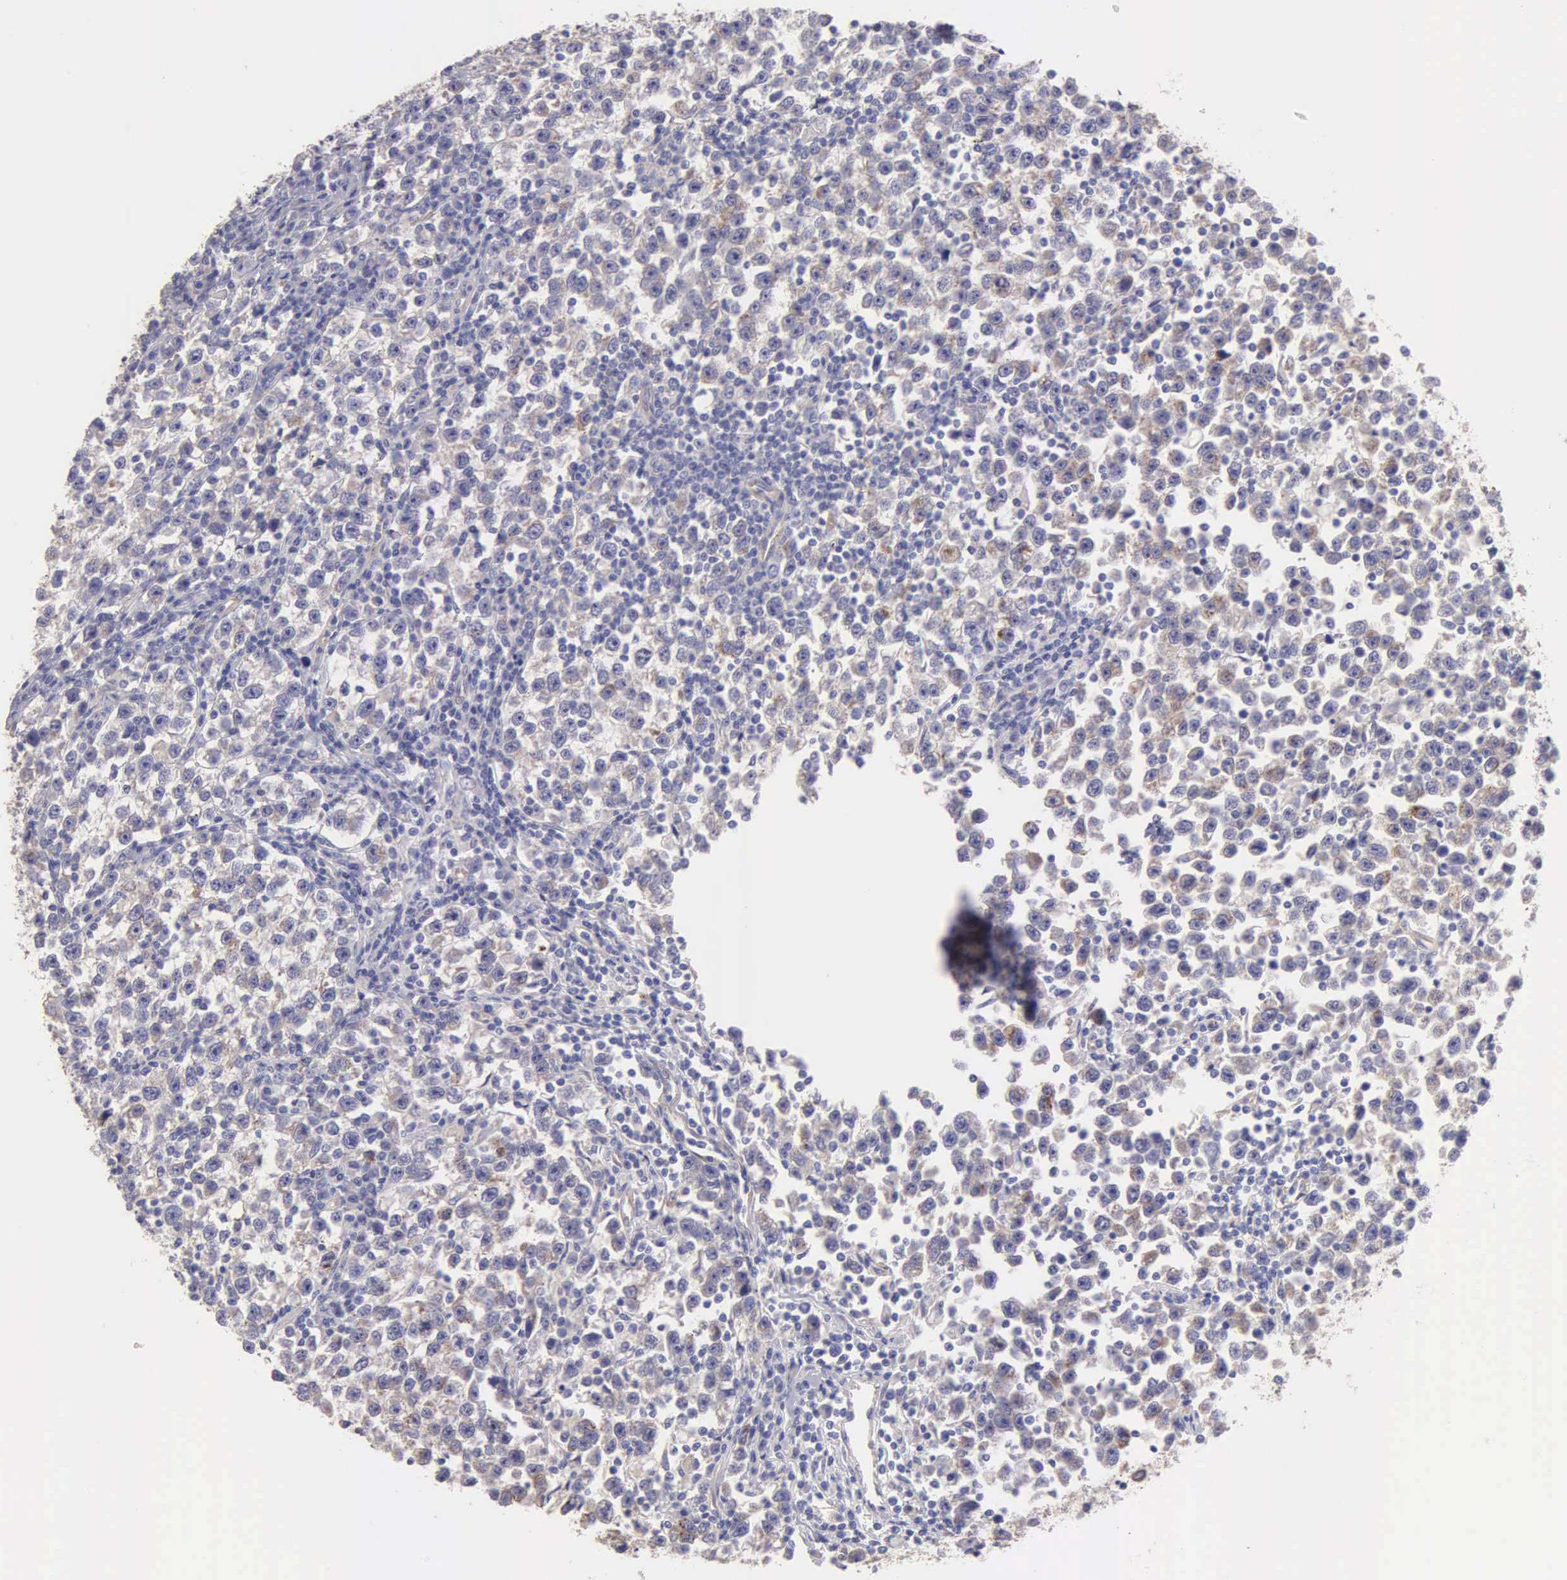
{"staining": {"intensity": "weak", "quantity": "25%-75%", "location": "cytoplasmic/membranous"}, "tissue": "testis cancer", "cell_type": "Tumor cells", "image_type": "cancer", "snomed": [{"axis": "morphology", "description": "Seminoma, NOS"}, {"axis": "topography", "description": "Testis"}], "caption": "A high-resolution photomicrograph shows IHC staining of testis cancer (seminoma), which demonstrates weak cytoplasmic/membranous expression in approximately 25%-75% of tumor cells. (DAB (3,3'-diaminobenzidine) IHC, brown staining for protein, blue staining for nuclei).", "gene": "APP", "patient": {"sex": "male", "age": 43}}